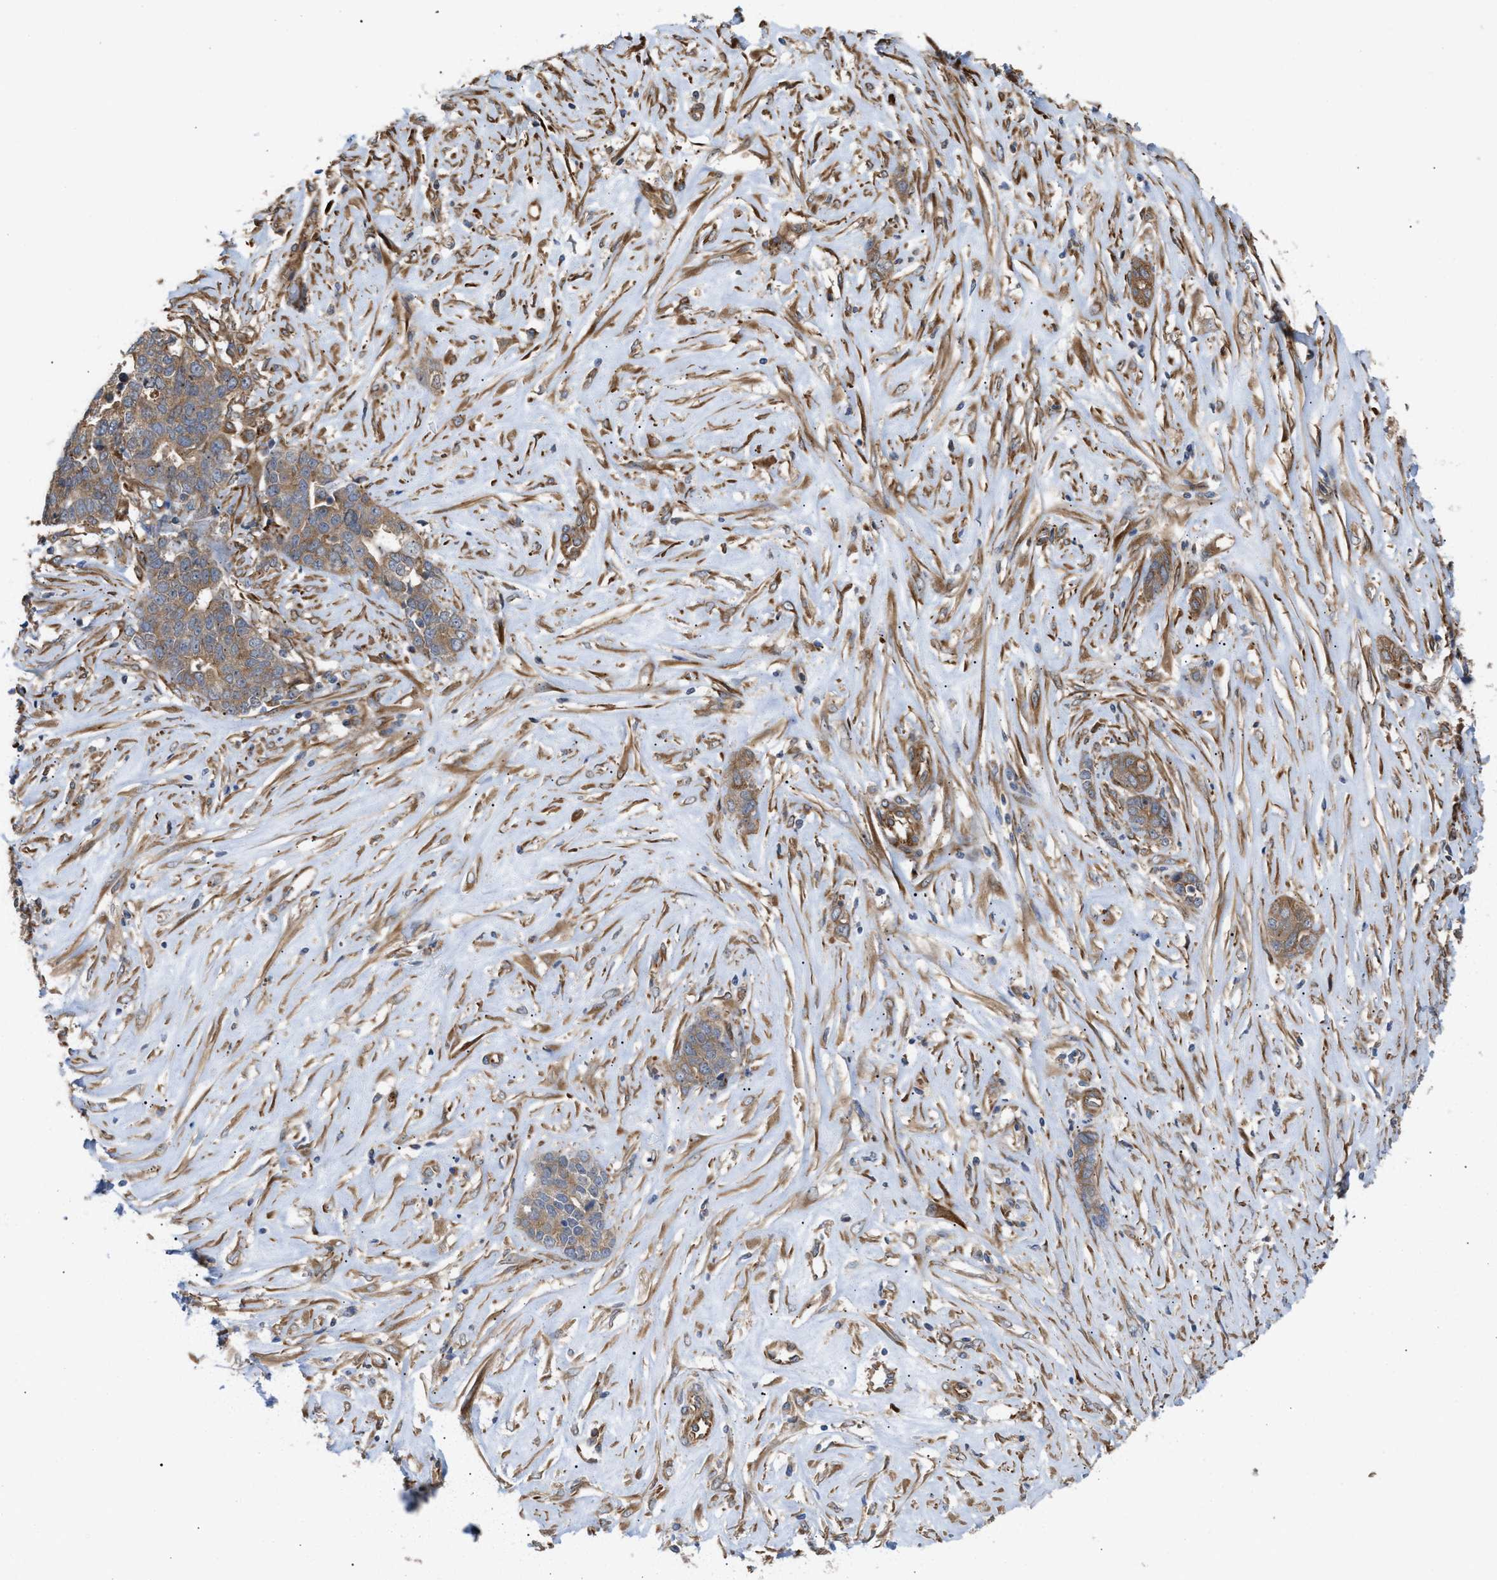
{"staining": {"intensity": "weak", "quantity": ">75%", "location": "cytoplasmic/membranous"}, "tissue": "ovarian cancer", "cell_type": "Tumor cells", "image_type": "cancer", "snomed": [{"axis": "morphology", "description": "Cystadenocarcinoma, serous, NOS"}, {"axis": "topography", "description": "Ovary"}], "caption": "A brown stain shows weak cytoplasmic/membranous positivity of a protein in serous cystadenocarcinoma (ovarian) tumor cells.", "gene": "EPS15L1", "patient": {"sex": "female", "age": 44}}